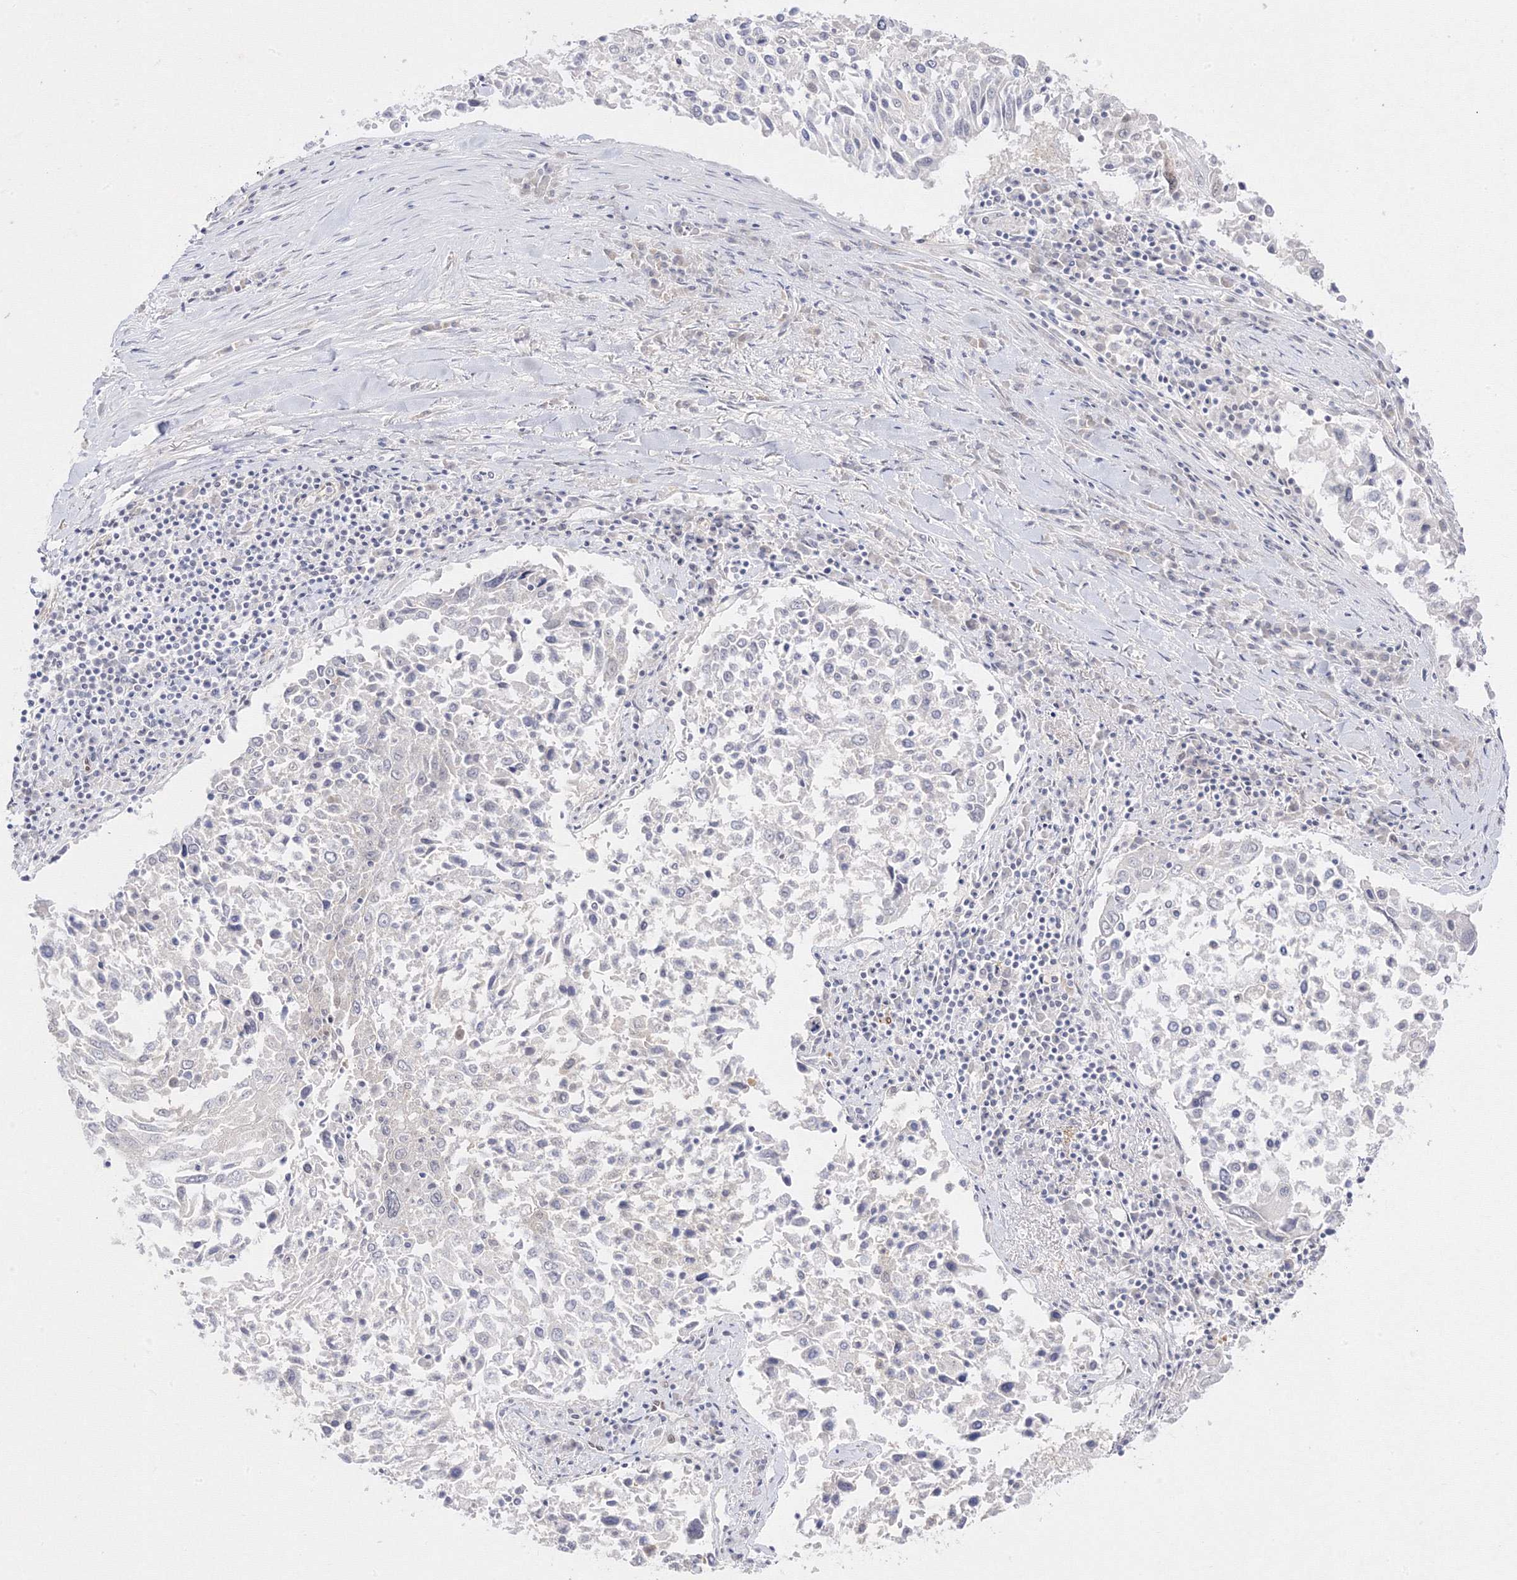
{"staining": {"intensity": "negative", "quantity": "none", "location": "none"}, "tissue": "lung cancer", "cell_type": "Tumor cells", "image_type": "cancer", "snomed": [{"axis": "morphology", "description": "Squamous cell carcinoma, NOS"}, {"axis": "topography", "description": "Lung"}], "caption": "This micrograph is of lung cancer stained with IHC to label a protein in brown with the nuclei are counter-stained blue. There is no staining in tumor cells.", "gene": "C2CD2", "patient": {"sex": "male", "age": 65}}